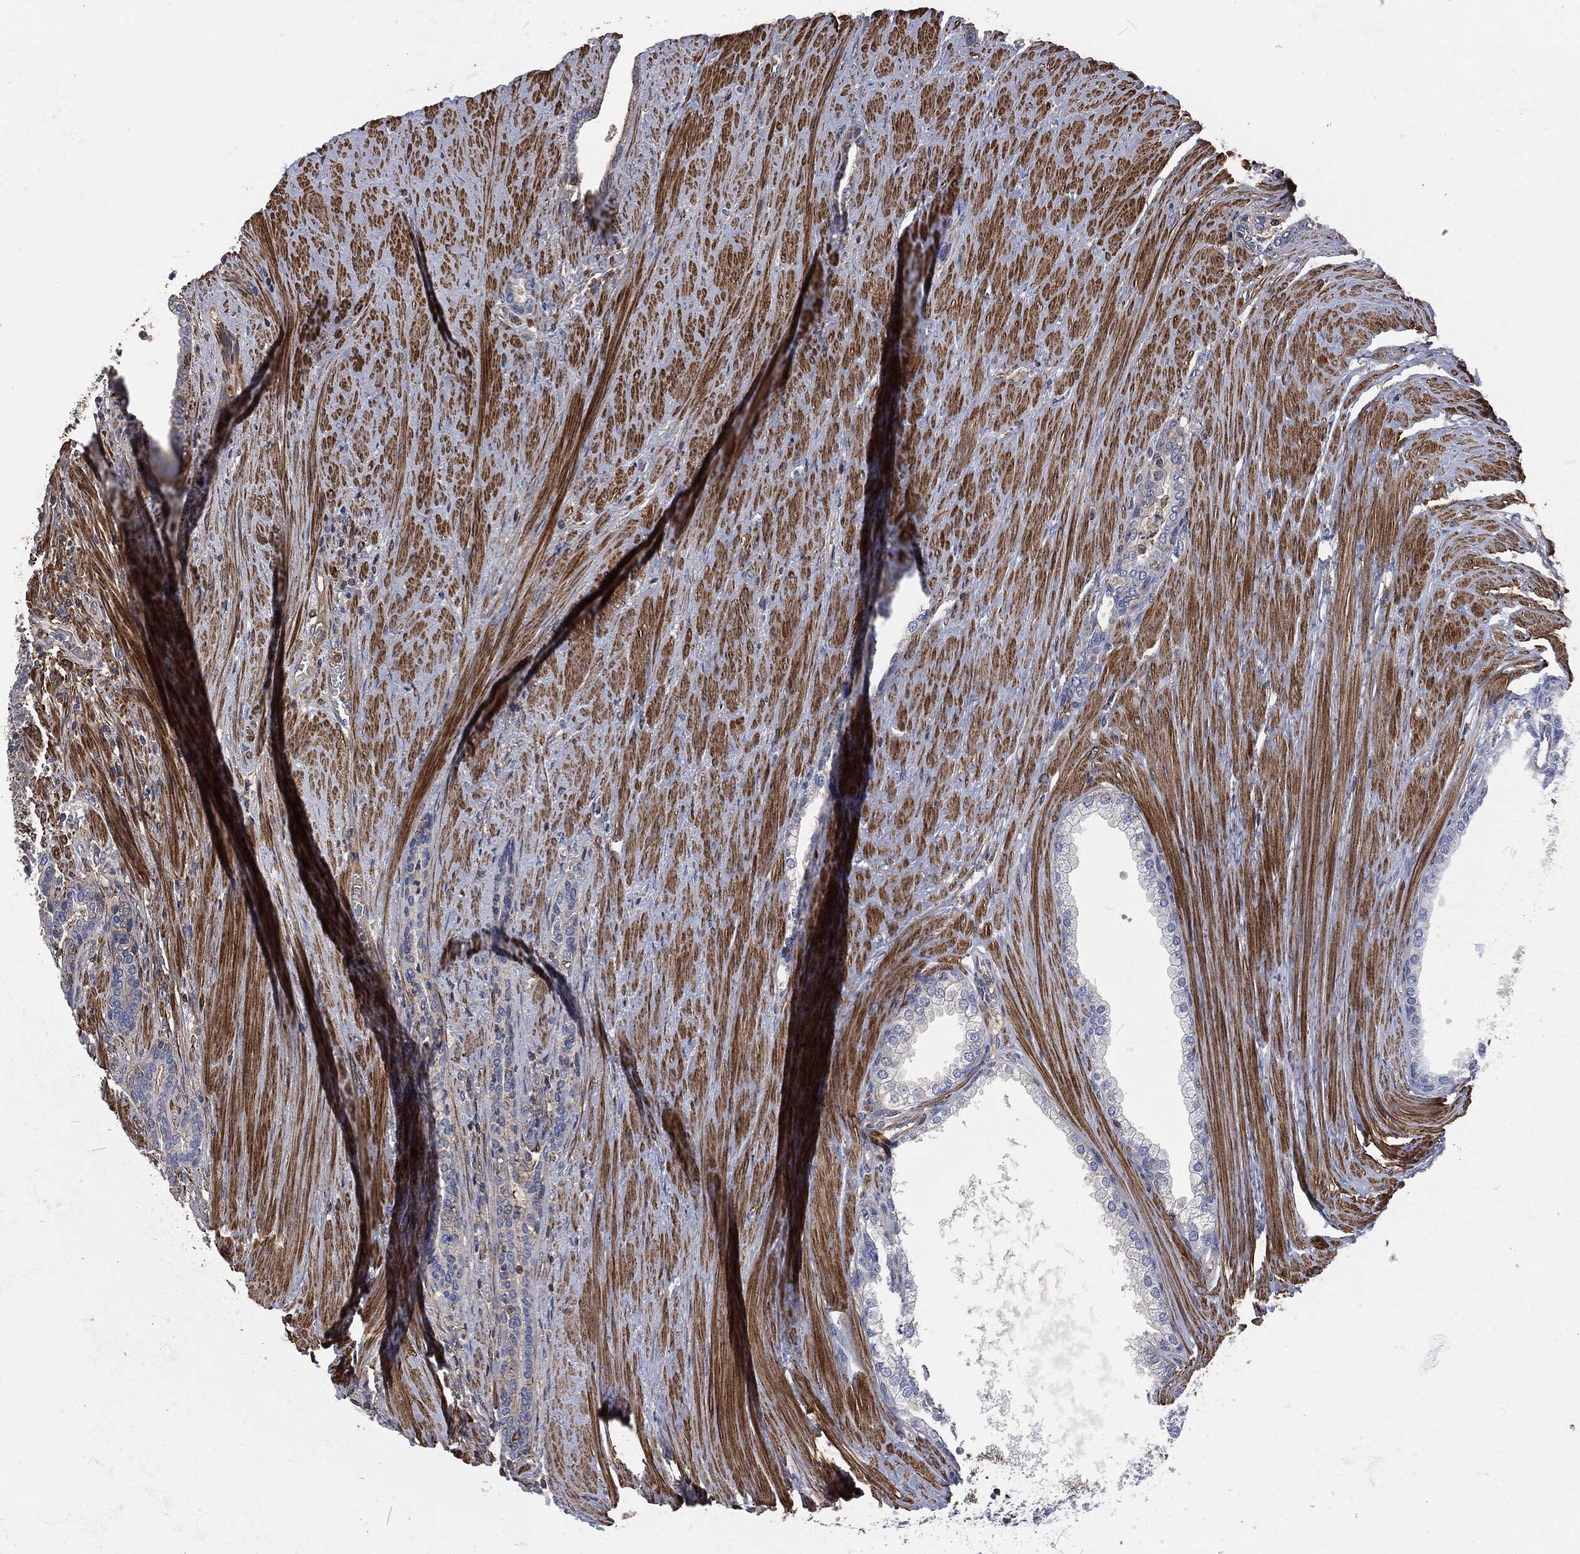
{"staining": {"intensity": "weak", "quantity": "<25%", "location": "cytoplasmic/membranous"}, "tissue": "prostate cancer", "cell_type": "Tumor cells", "image_type": "cancer", "snomed": [{"axis": "morphology", "description": "Adenocarcinoma, Low grade"}, {"axis": "topography", "description": "Prostate"}], "caption": "A histopathology image of adenocarcinoma (low-grade) (prostate) stained for a protein demonstrates no brown staining in tumor cells.", "gene": "LGALS9", "patient": {"sex": "male", "age": 68}}